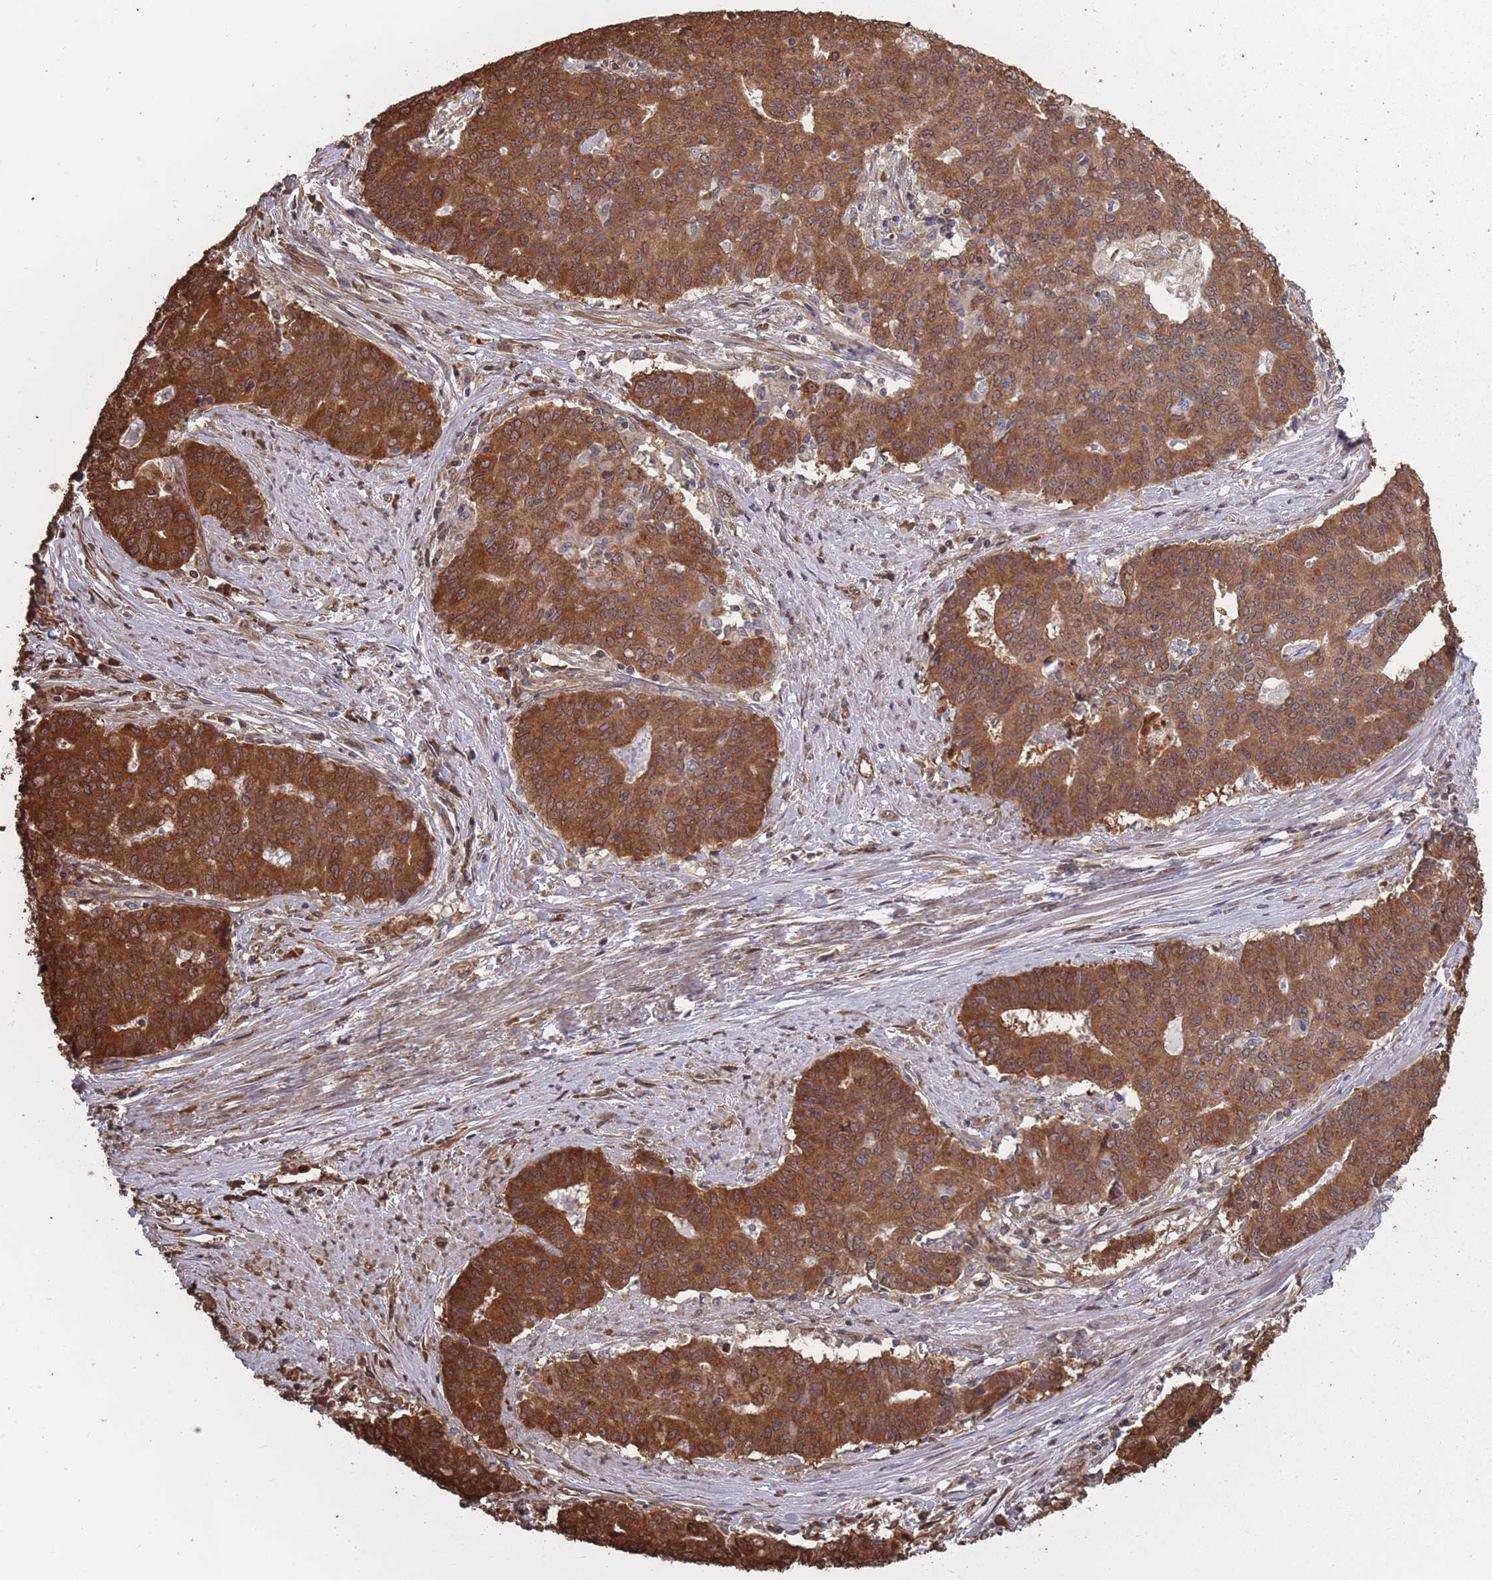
{"staining": {"intensity": "strong", "quantity": ">75%", "location": "cytoplasmic/membranous"}, "tissue": "endometrial cancer", "cell_type": "Tumor cells", "image_type": "cancer", "snomed": [{"axis": "morphology", "description": "Adenocarcinoma, NOS"}, {"axis": "topography", "description": "Endometrium"}], "caption": "Strong cytoplasmic/membranous expression is identified in about >75% of tumor cells in endometrial cancer (adenocarcinoma).", "gene": "ARL13B", "patient": {"sex": "female", "age": 59}}